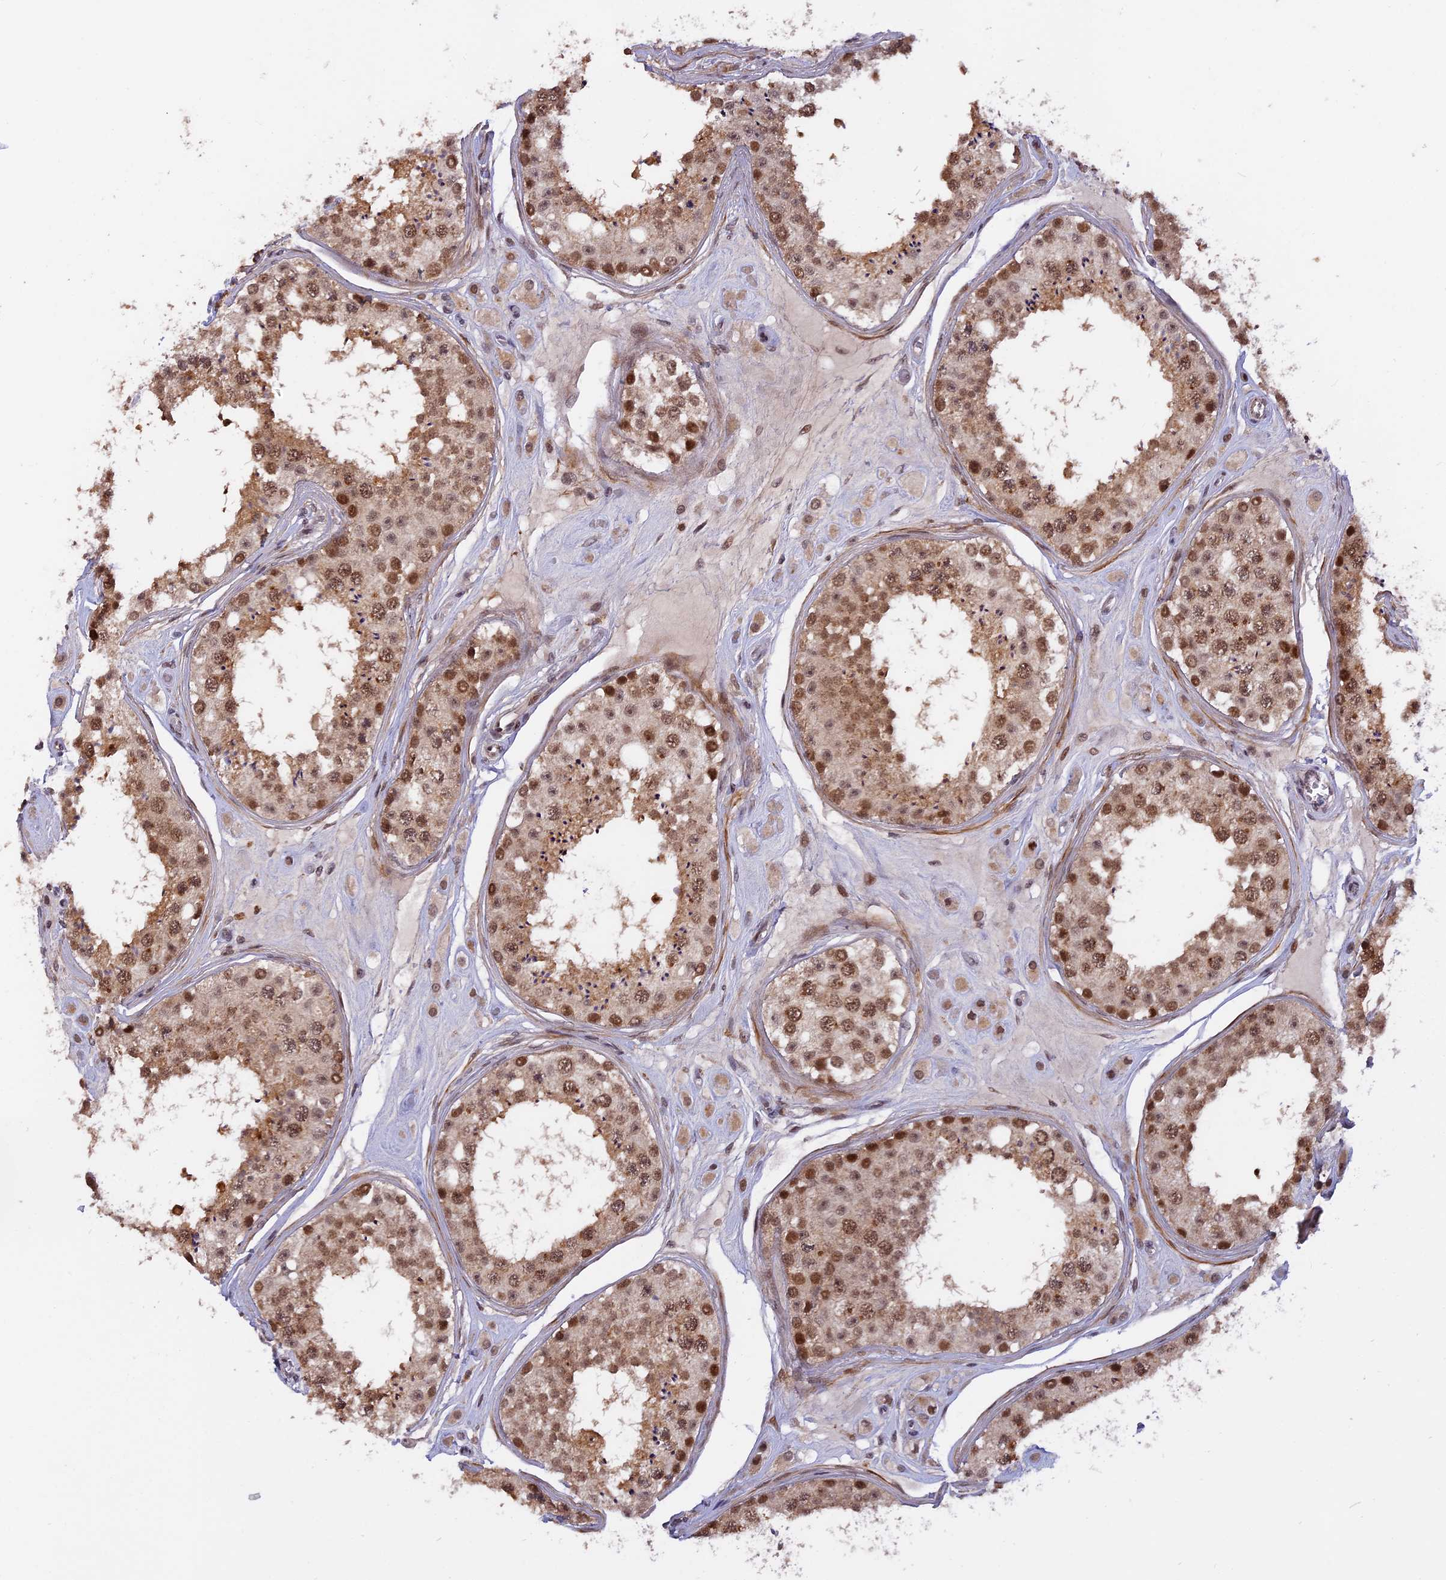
{"staining": {"intensity": "moderate", "quantity": ">75%", "location": "cytoplasmic/membranous,nuclear"}, "tissue": "testis", "cell_type": "Cells in seminiferous ducts", "image_type": "normal", "snomed": [{"axis": "morphology", "description": "Normal tissue, NOS"}, {"axis": "topography", "description": "Testis"}], "caption": "Immunohistochemical staining of unremarkable human testis exhibits medium levels of moderate cytoplasmic/membranous,nuclear expression in approximately >75% of cells in seminiferous ducts. (DAB (3,3'-diaminobenzidine) = brown stain, brightfield microscopy at high magnification).", "gene": "POLR2C", "patient": {"sex": "male", "age": 25}}